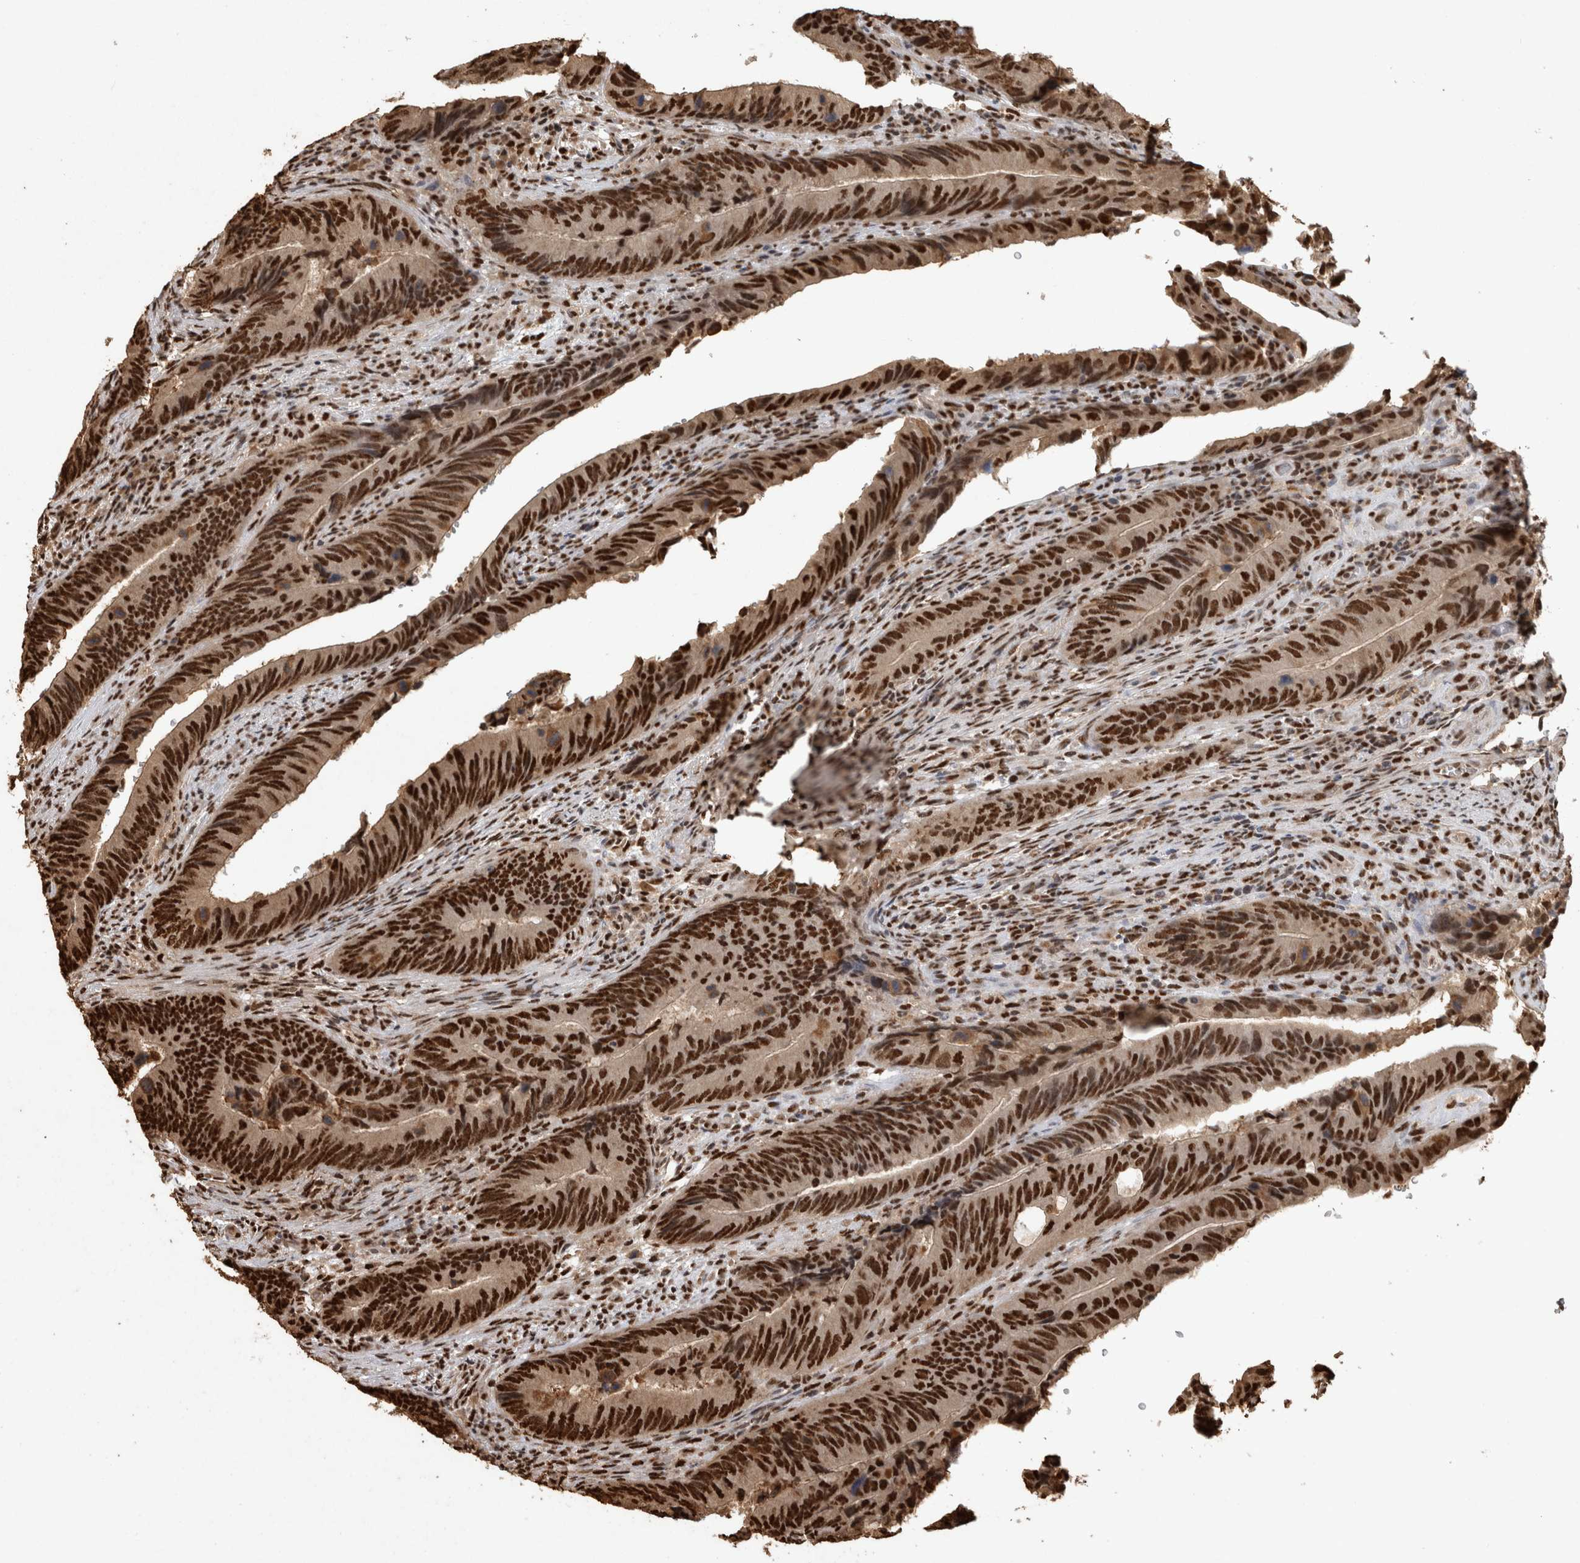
{"staining": {"intensity": "strong", "quantity": ">75%", "location": "nuclear"}, "tissue": "colorectal cancer", "cell_type": "Tumor cells", "image_type": "cancer", "snomed": [{"axis": "morphology", "description": "Normal tissue, NOS"}, {"axis": "morphology", "description": "Adenocarcinoma, NOS"}, {"axis": "topography", "description": "Colon"}], "caption": "Protein staining reveals strong nuclear positivity in about >75% of tumor cells in colorectal cancer (adenocarcinoma).", "gene": "RAD50", "patient": {"sex": "male", "age": 56}}